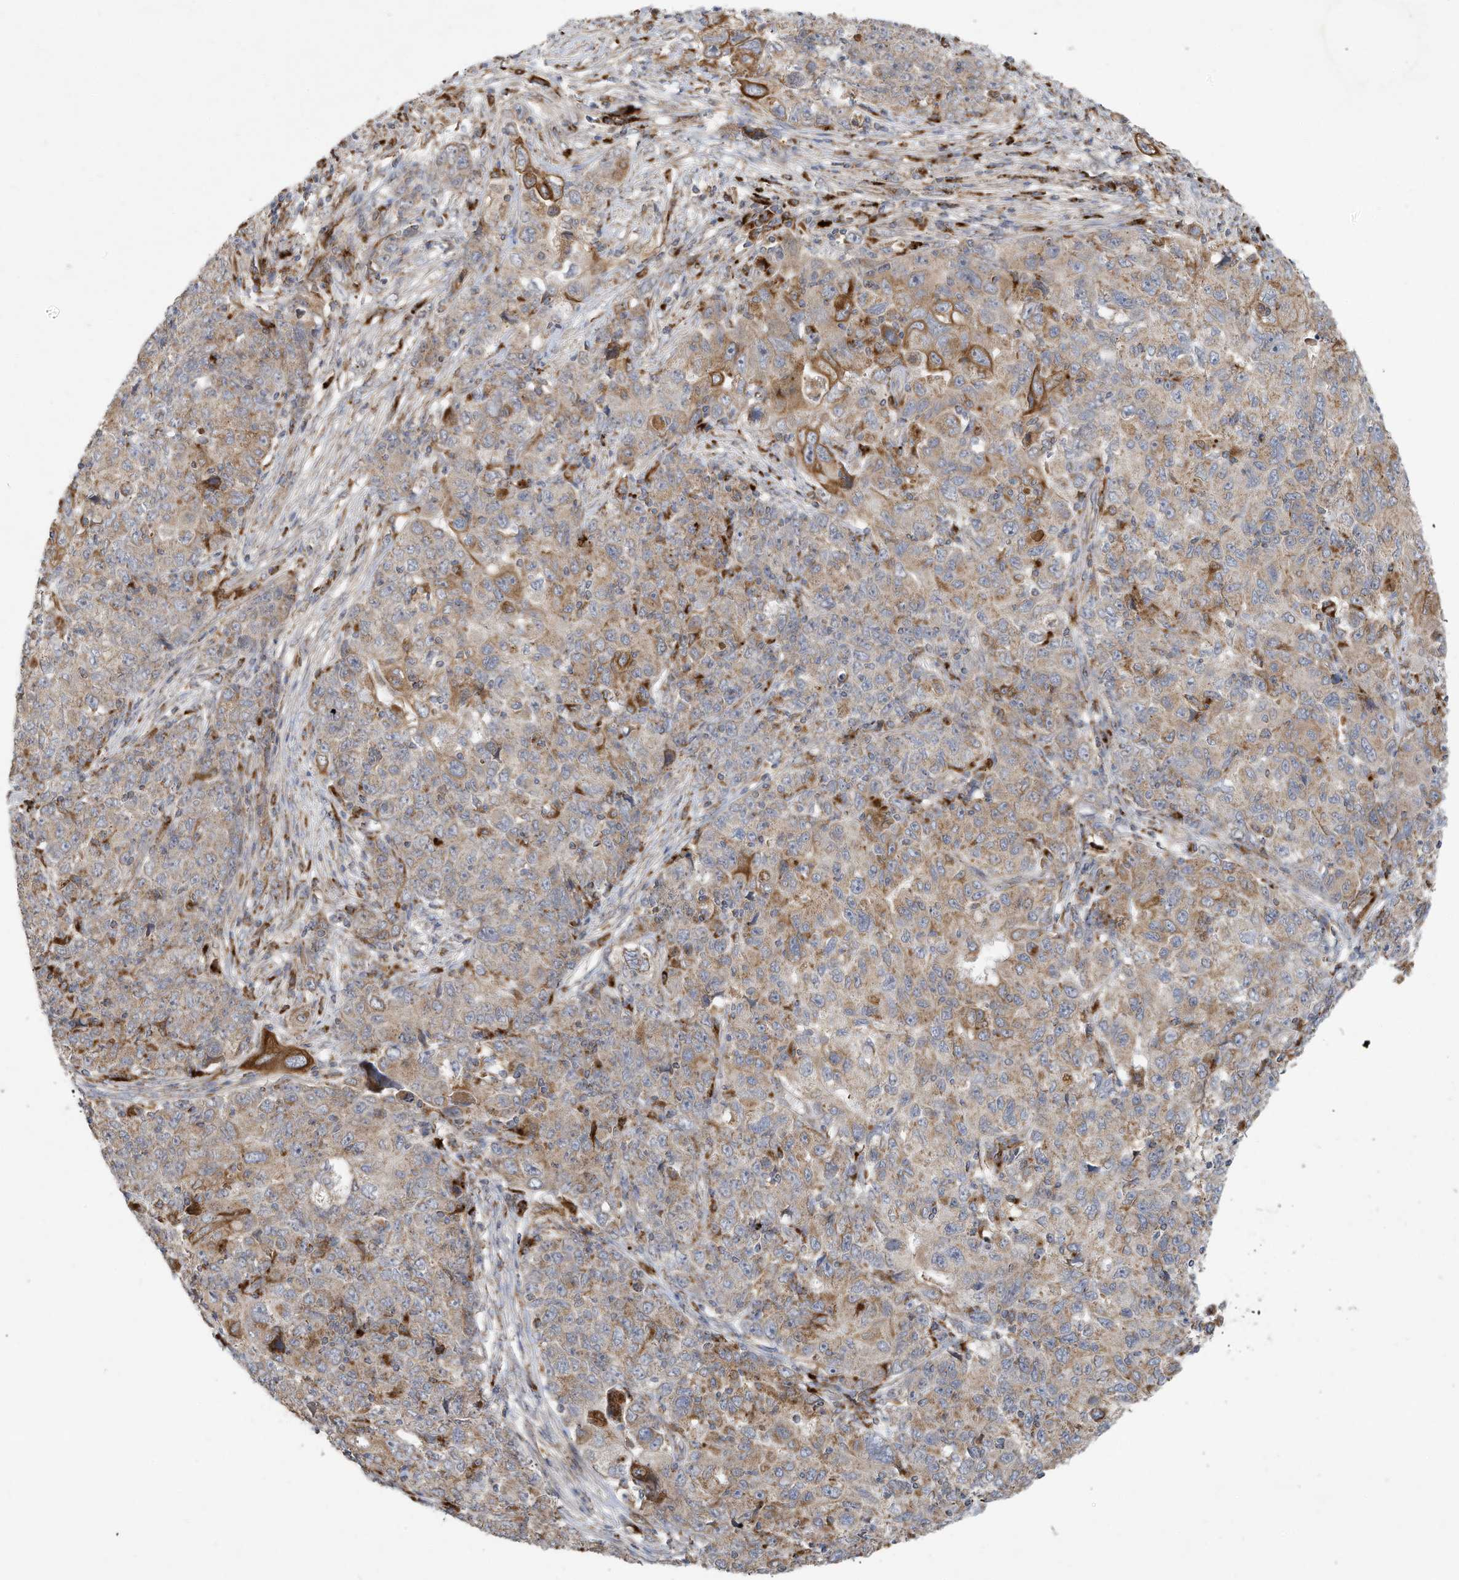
{"staining": {"intensity": "moderate", "quantity": "25%-75%", "location": "cytoplasmic/membranous"}, "tissue": "ovarian cancer", "cell_type": "Tumor cells", "image_type": "cancer", "snomed": [{"axis": "morphology", "description": "Carcinoma, endometroid"}, {"axis": "topography", "description": "Ovary"}], "caption": "Moderate cytoplasmic/membranous staining is present in about 25%-75% of tumor cells in ovarian endometroid carcinoma.", "gene": "C2orf74", "patient": {"sex": "female", "age": 42}}